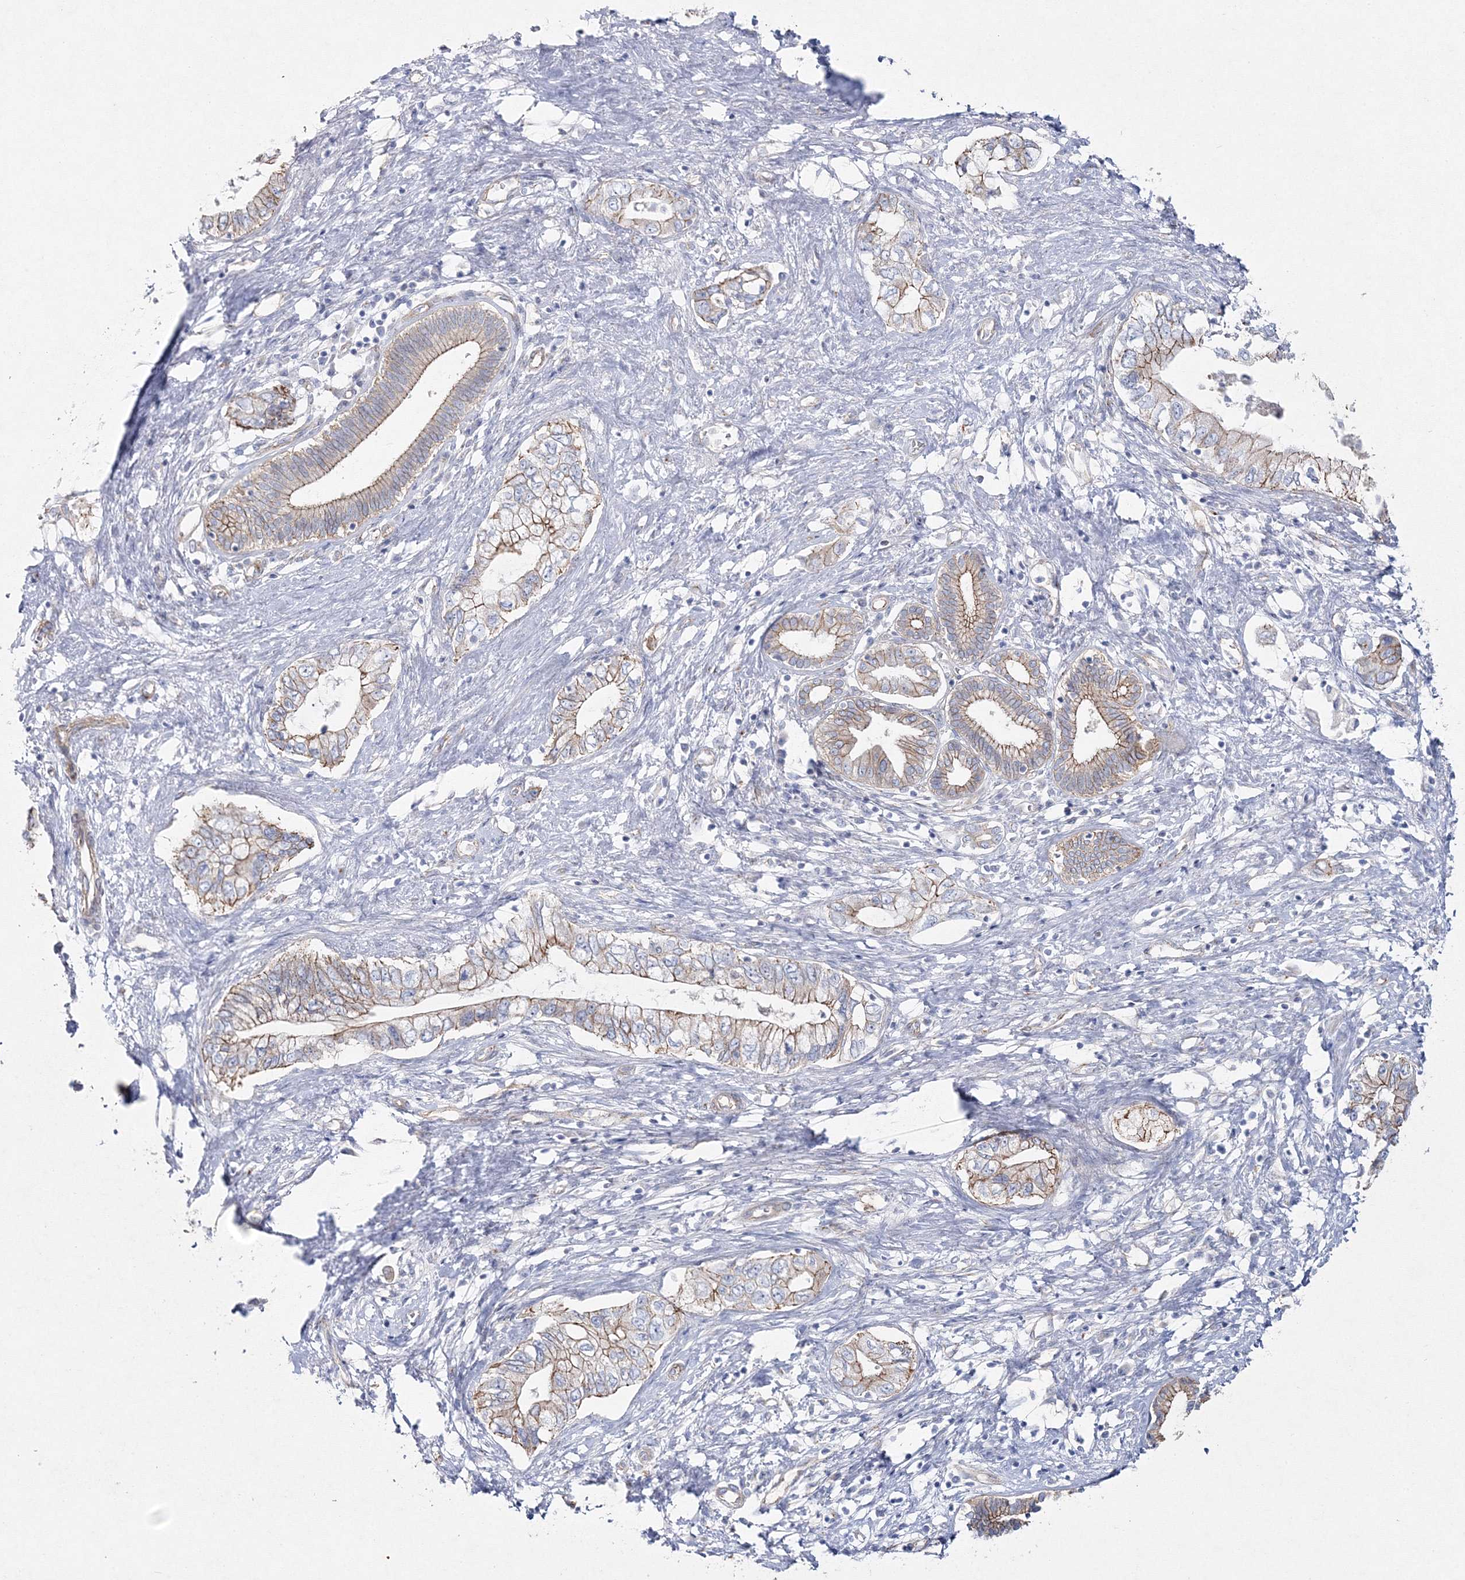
{"staining": {"intensity": "moderate", "quantity": ">75%", "location": "cytoplasmic/membranous"}, "tissue": "pancreatic cancer", "cell_type": "Tumor cells", "image_type": "cancer", "snomed": [{"axis": "morphology", "description": "Adenocarcinoma, NOS"}, {"axis": "topography", "description": "Pancreas"}], "caption": "Pancreatic adenocarcinoma stained with a protein marker demonstrates moderate staining in tumor cells.", "gene": "NAA40", "patient": {"sex": "female", "age": 73}}